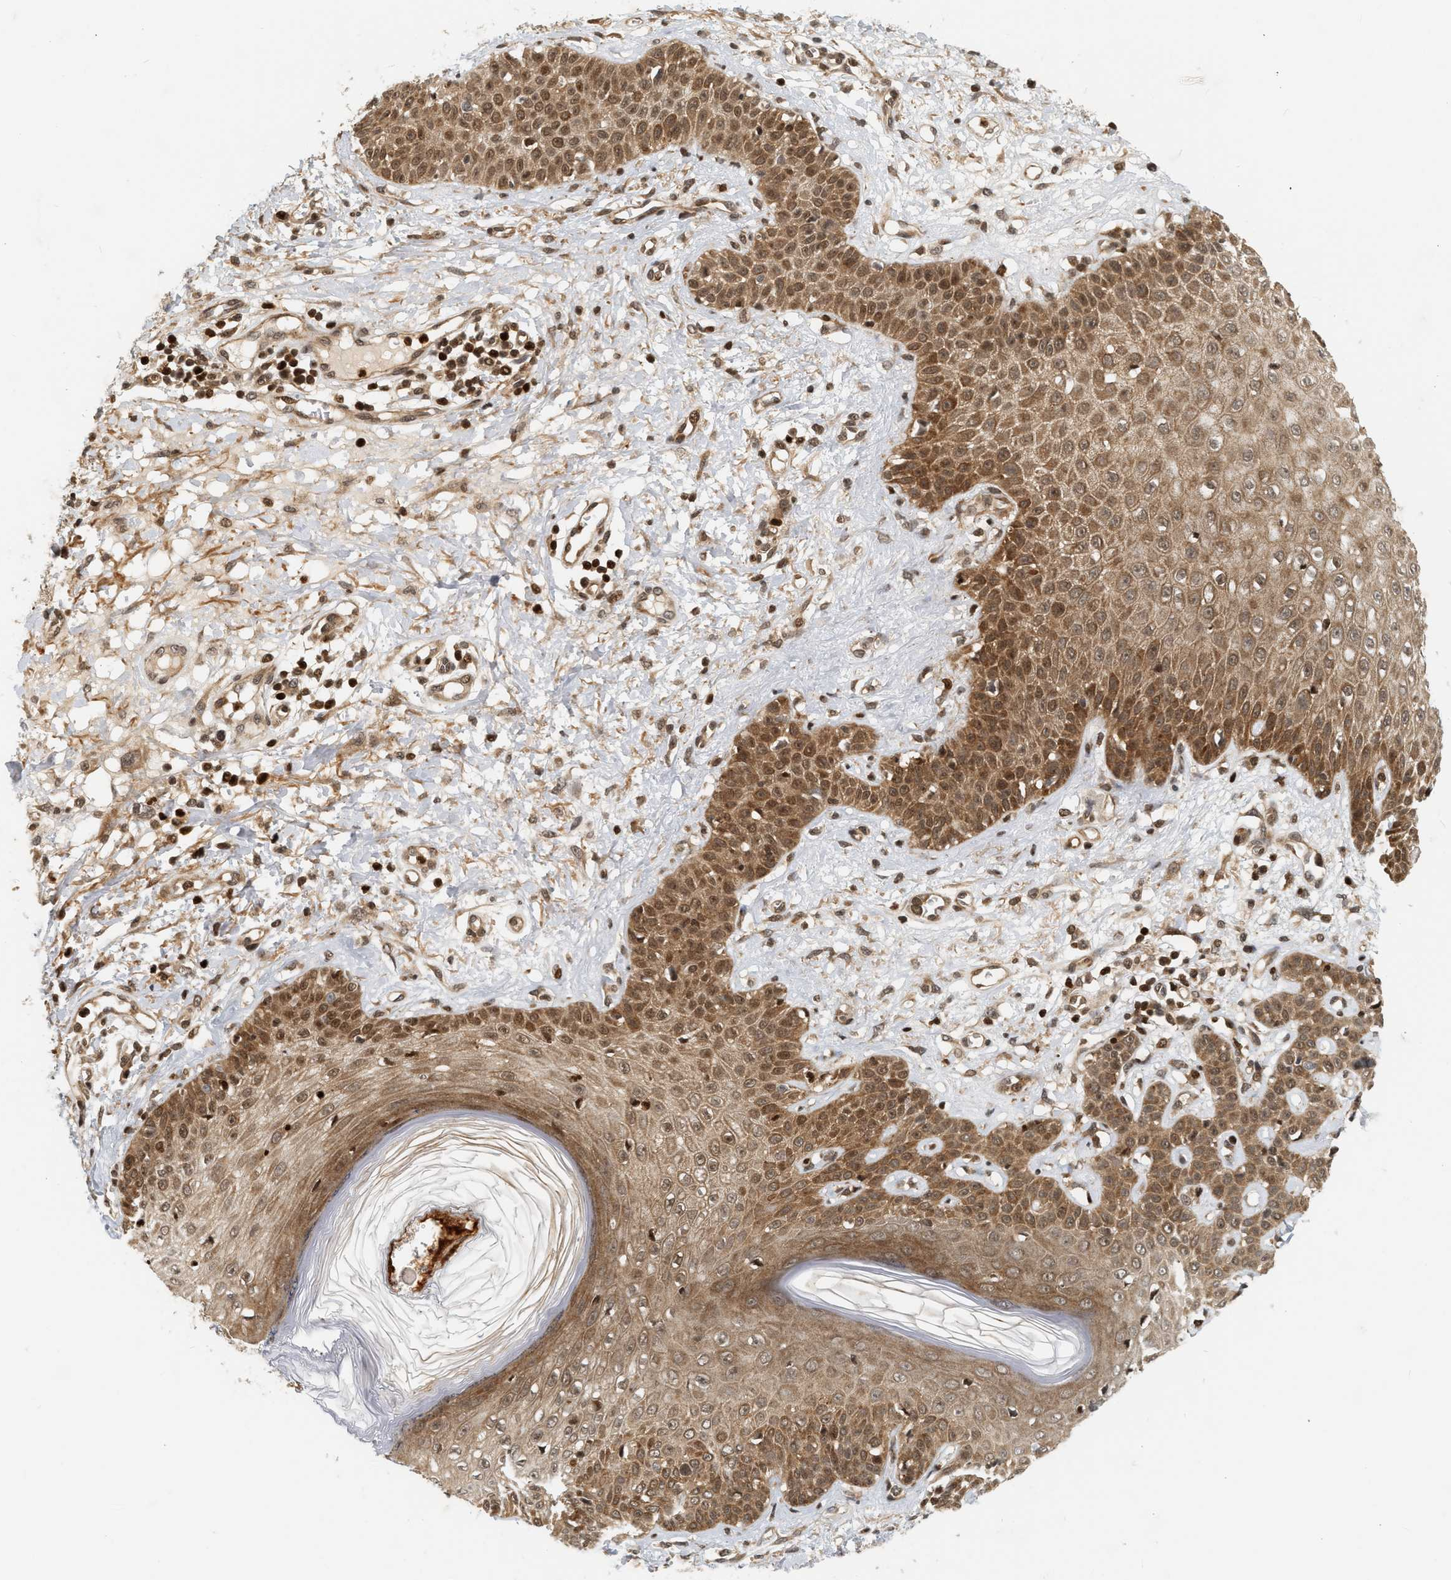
{"staining": {"intensity": "moderate", "quantity": ">75%", "location": "cytoplasmic/membranous,nuclear"}, "tissue": "skin cancer", "cell_type": "Tumor cells", "image_type": "cancer", "snomed": [{"axis": "morphology", "description": "Squamous cell carcinoma, NOS"}, {"axis": "topography", "description": "Skin"}], "caption": "Skin squamous cell carcinoma stained with IHC exhibits moderate cytoplasmic/membranous and nuclear expression in about >75% of tumor cells. (brown staining indicates protein expression, while blue staining denotes nuclei).", "gene": "NFE2L2", "patient": {"sex": "female", "age": 78}}